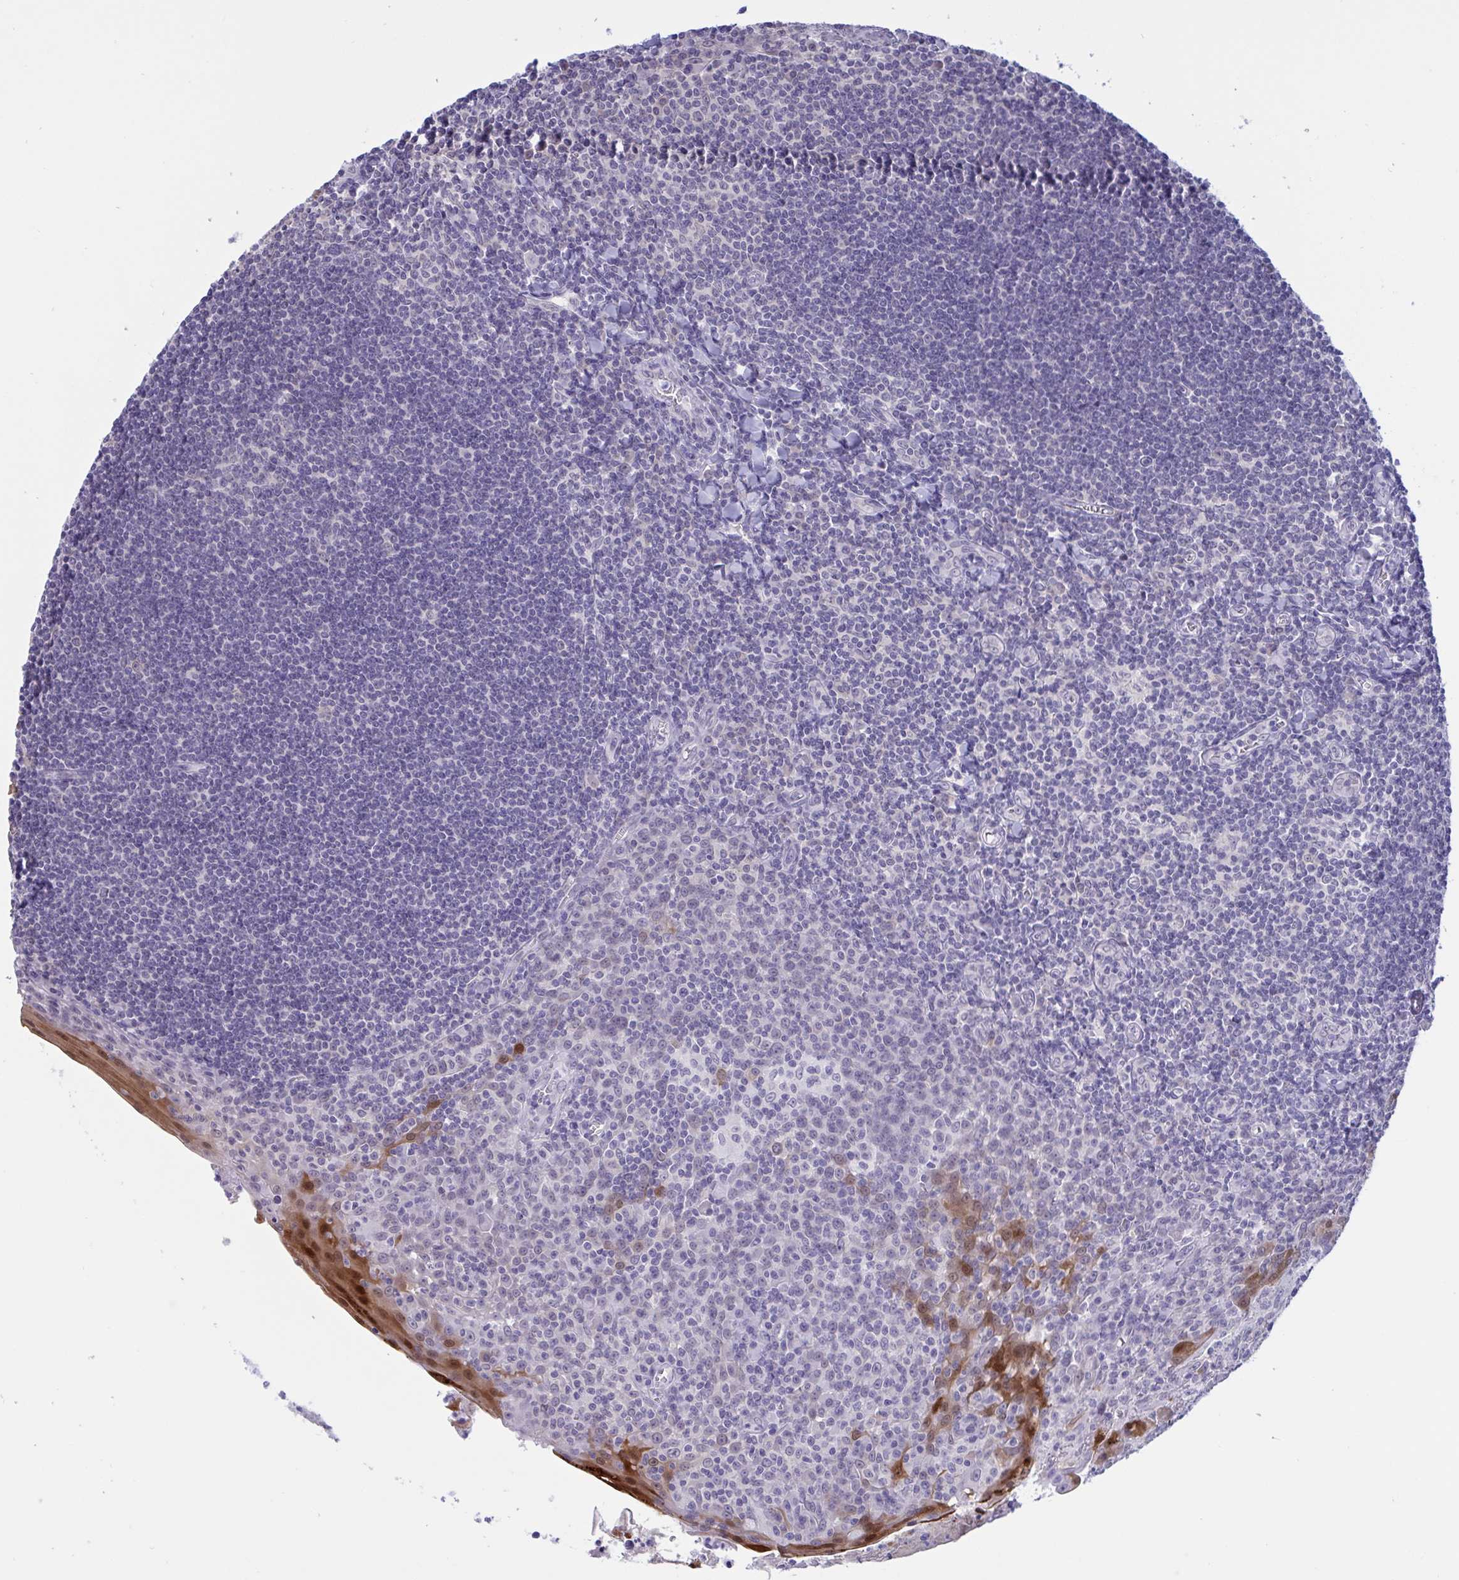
{"staining": {"intensity": "negative", "quantity": "none", "location": "none"}, "tissue": "tonsil", "cell_type": "Germinal center cells", "image_type": "normal", "snomed": [{"axis": "morphology", "description": "Normal tissue, NOS"}, {"axis": "topography", "description": "Tonsil"}], "caption": "Germinal center cells show no significant protein staining in benign tonsil. The staining was performed using DAB to visualize the protein expression in brown, while the nuclei were stained in blue with hematoxylin (Magnification: 20x).", "gene": "SERPINB13", "patient": {"sex": "male", "age": 27}}